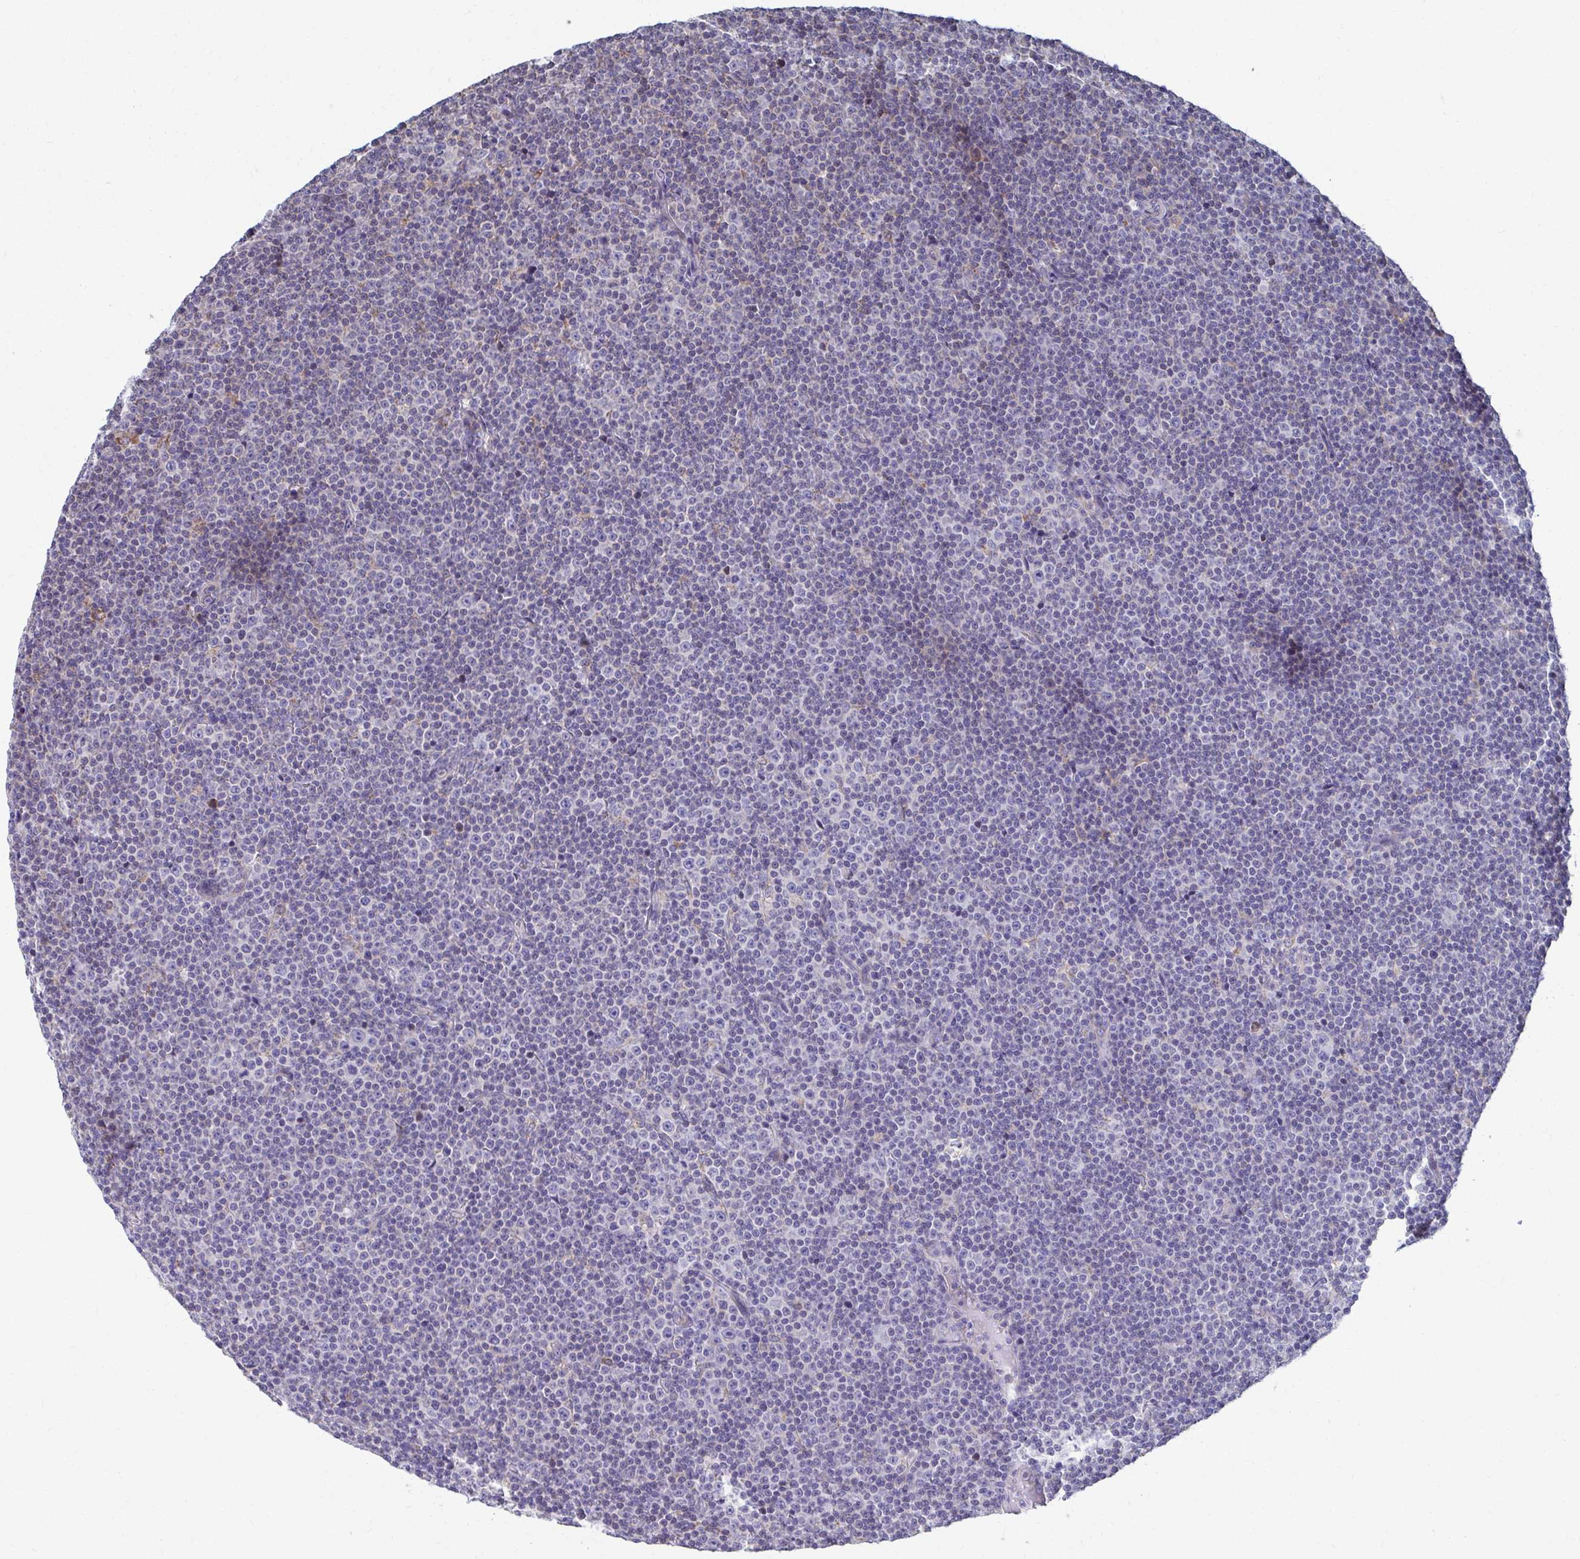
{"staining": {"intensity": "negative", "quantity": "none", "location": "none"}, "tissue": "lymphoma", "cell_type": "Tumor cells", "image_type": "cancer", "snomed": [{"axis": "morphology", "description": "Malignant lymphoma, non-Hodgkin's type, Low grade"}, {"axis": "topography", "description": "Lymph node"}], "caption": "An image of human malignant lymphoma, non-Hodgkin's type (low-grade) is negative for staining in tumor cells.", "gene": "FKBP2", "patient": {"sex": "female", "age": 67}}